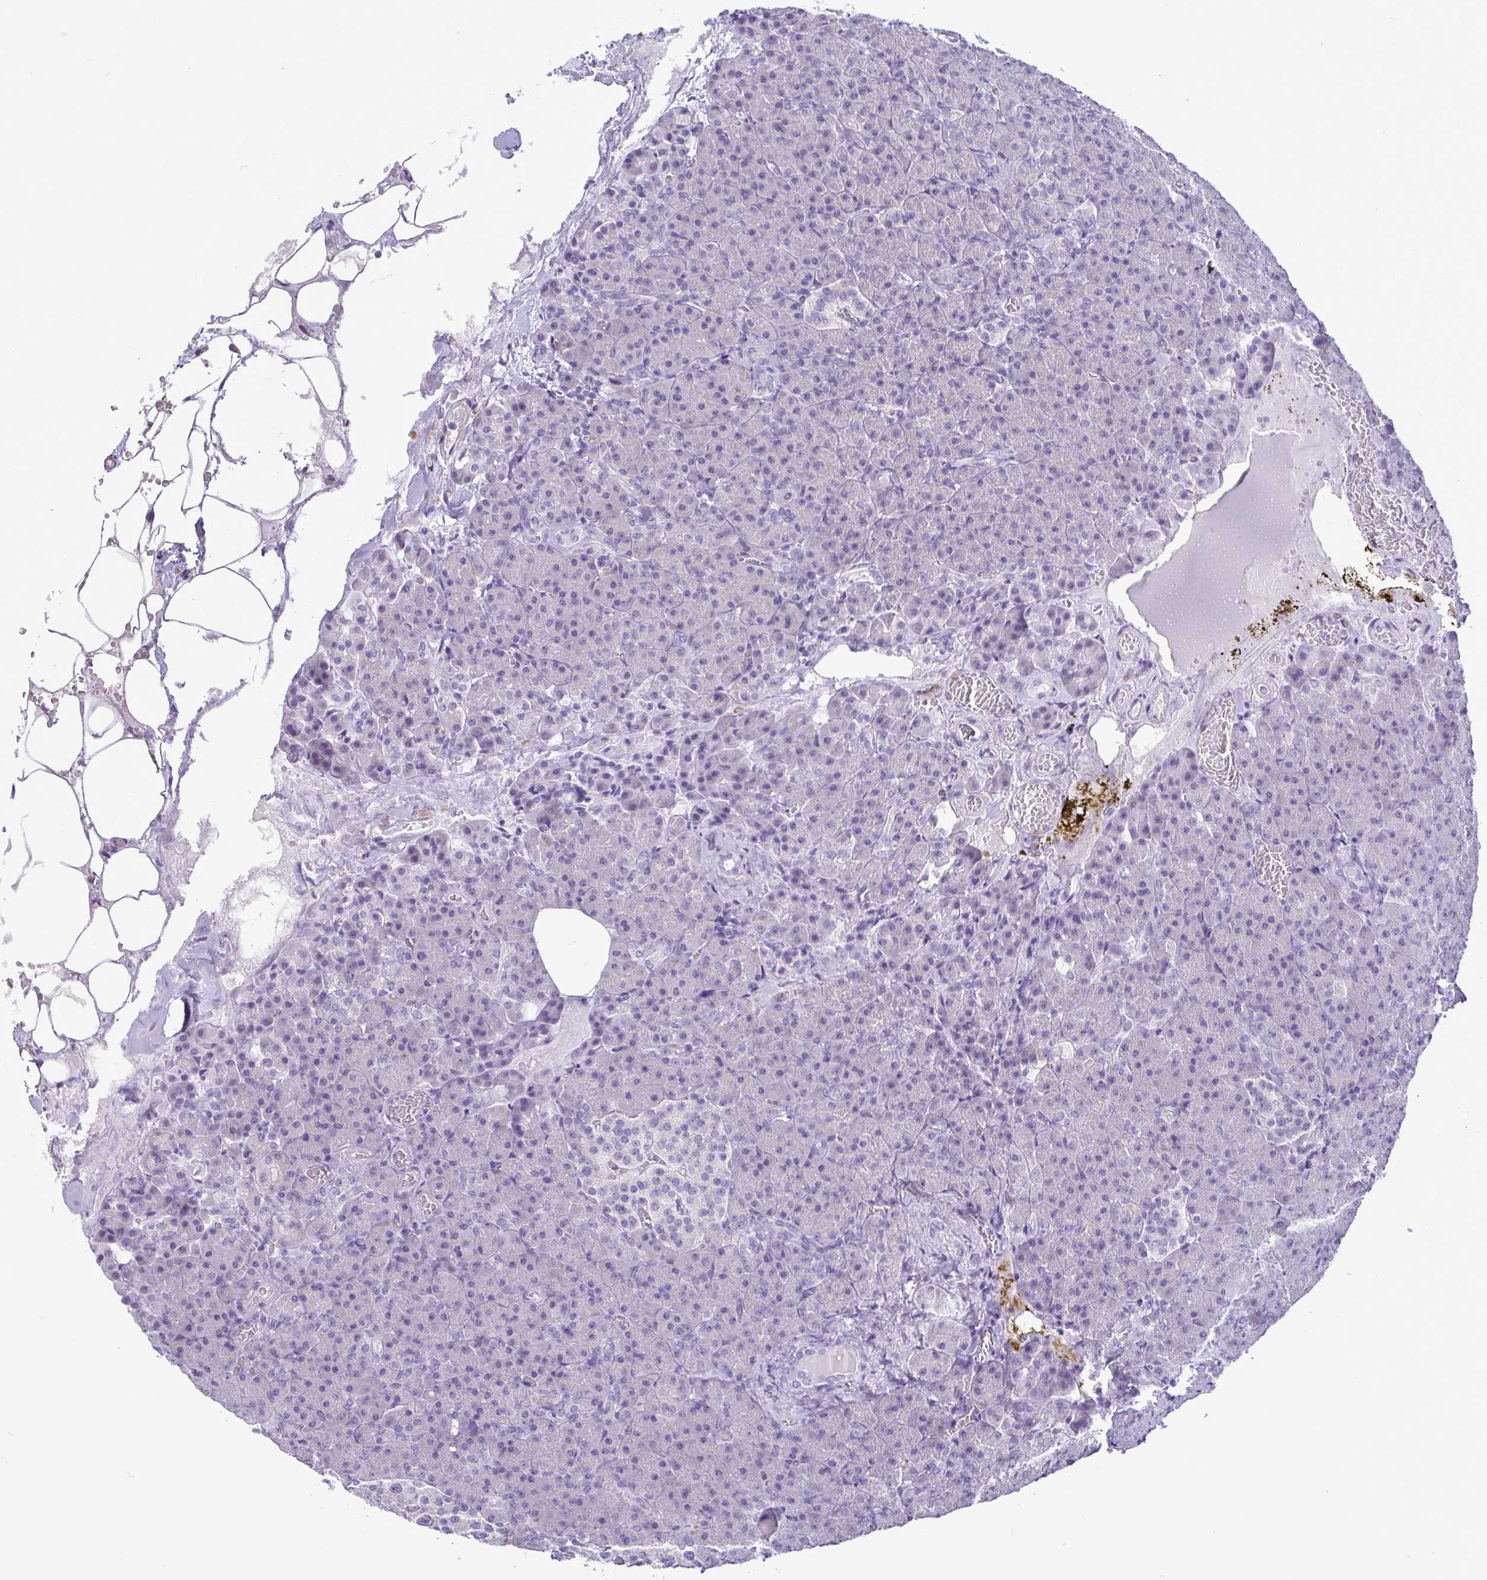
{"staining": {"intensity": "negative", "quantity": "none", "location": "none"}, "tissue": "pancreas", "cell_type": "Exocrine glandular cells", "image_type": "normal", "snomed": [{"axis": "morphology", "description": "Normal tissue, NOS"}, {"axis": "topography", "description": "Pancreas"}], "caption": "IHC micrograph of normal pancreas: pancreas stained with DAB exhibits no significant protein staining in exocrine glandular cells. (DAB (3,3'-diaminobenzidine) IHC with hematoxylin counter stain).", "gene": "C4orf33", "patient": {"sex": "female", "age": 74}}